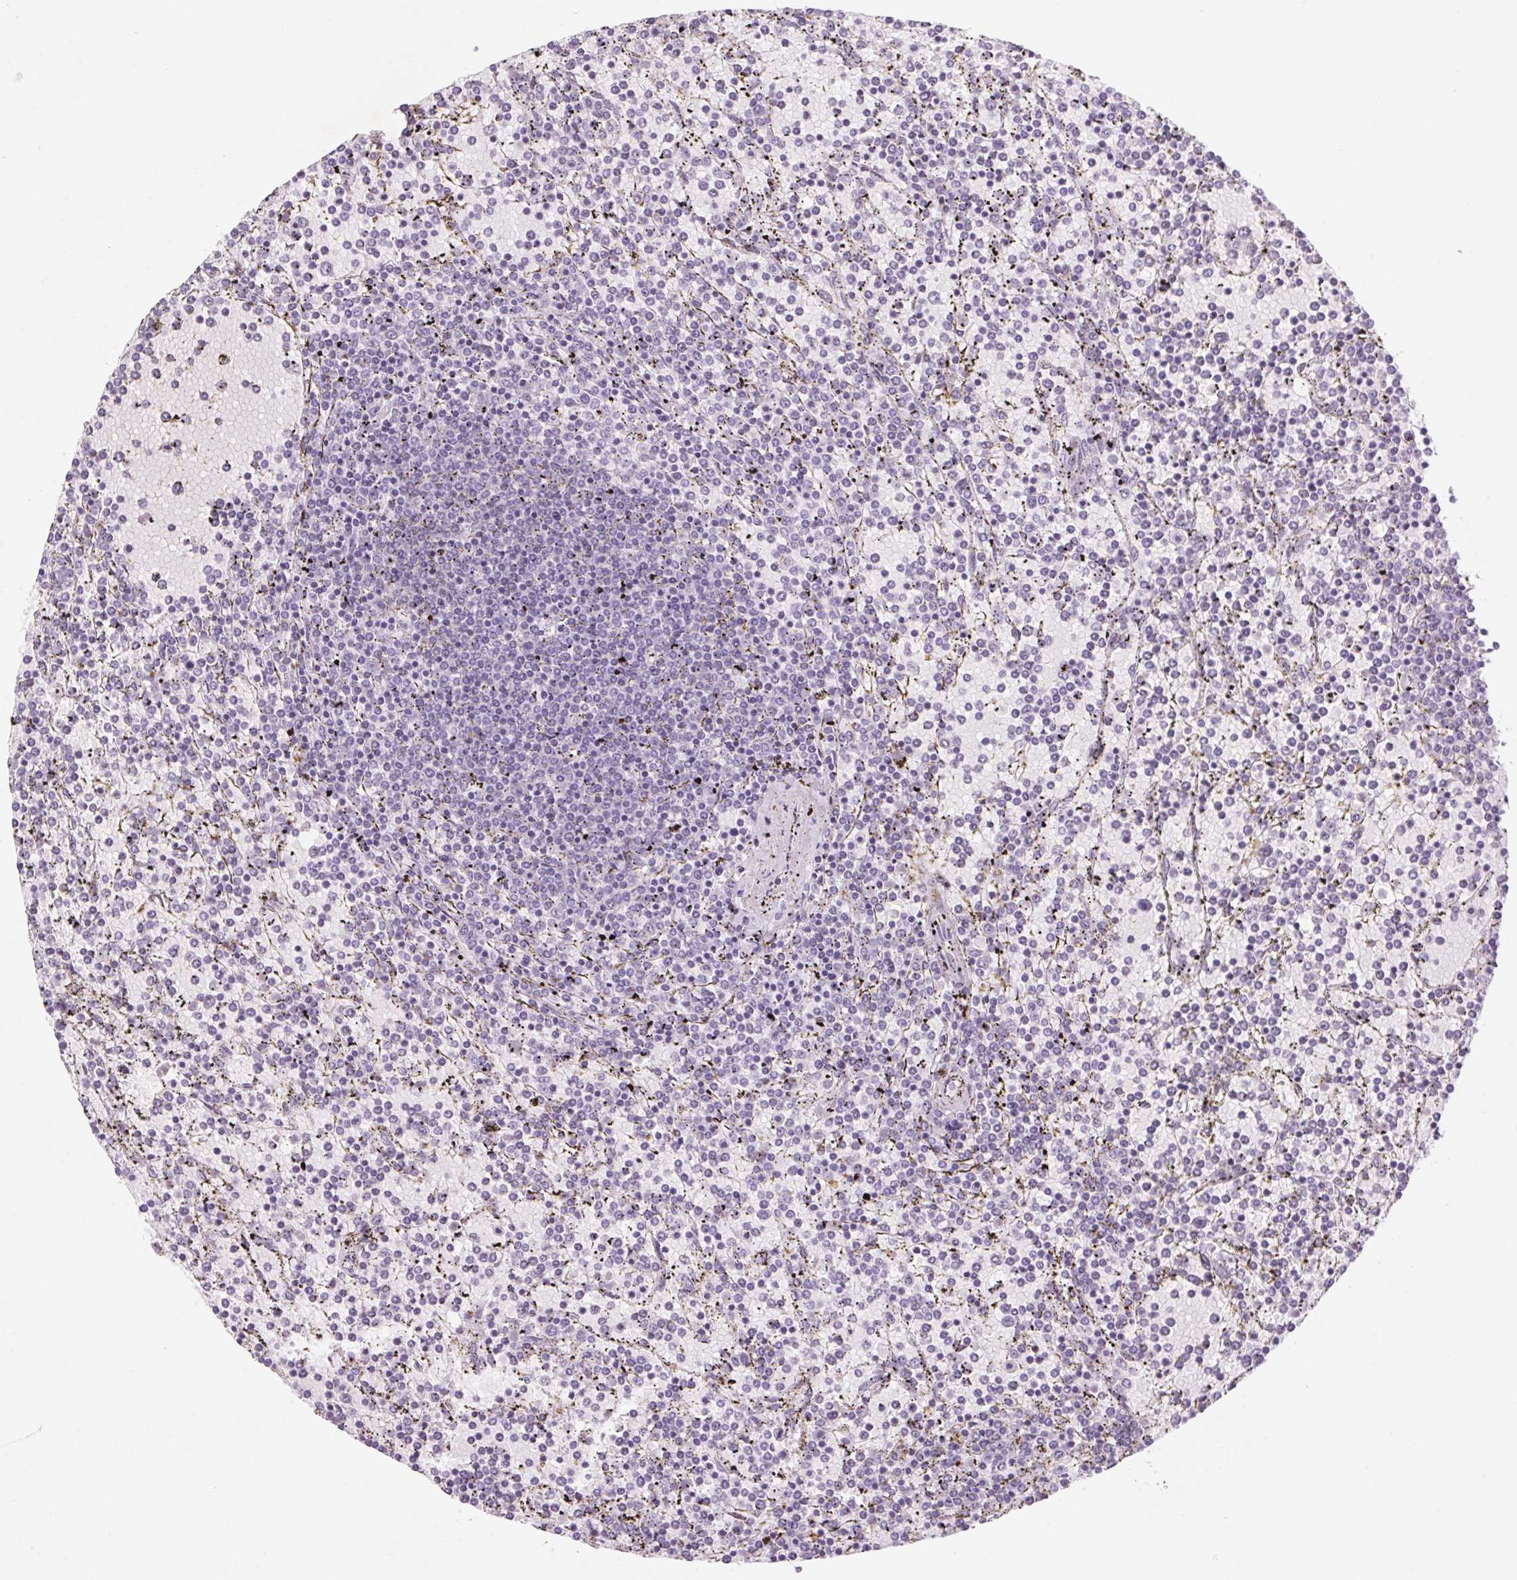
{"staining": {"intensity": "negative", "quantity": "none", "location": "none"}, "tissue": "lymphoma", "cell_type": "Tumor cells", "image_type": "cancer", "snomed": [{"axis": "morphology", "description": "Malignant lymphoma, non-Hodgkin's type, Low grade"}, {"axis": "topography", "description": "Spleen"}], "caption": "The photomicrograph shows no significant expression in tumor cells of lymphoma. (Stains: DAB IHC with hematoxylin counter stain, Microscopy: brightfield microscopy at high magnification).", "gene": "RPTN", "patient": {"sex": "female", "age": 77}}